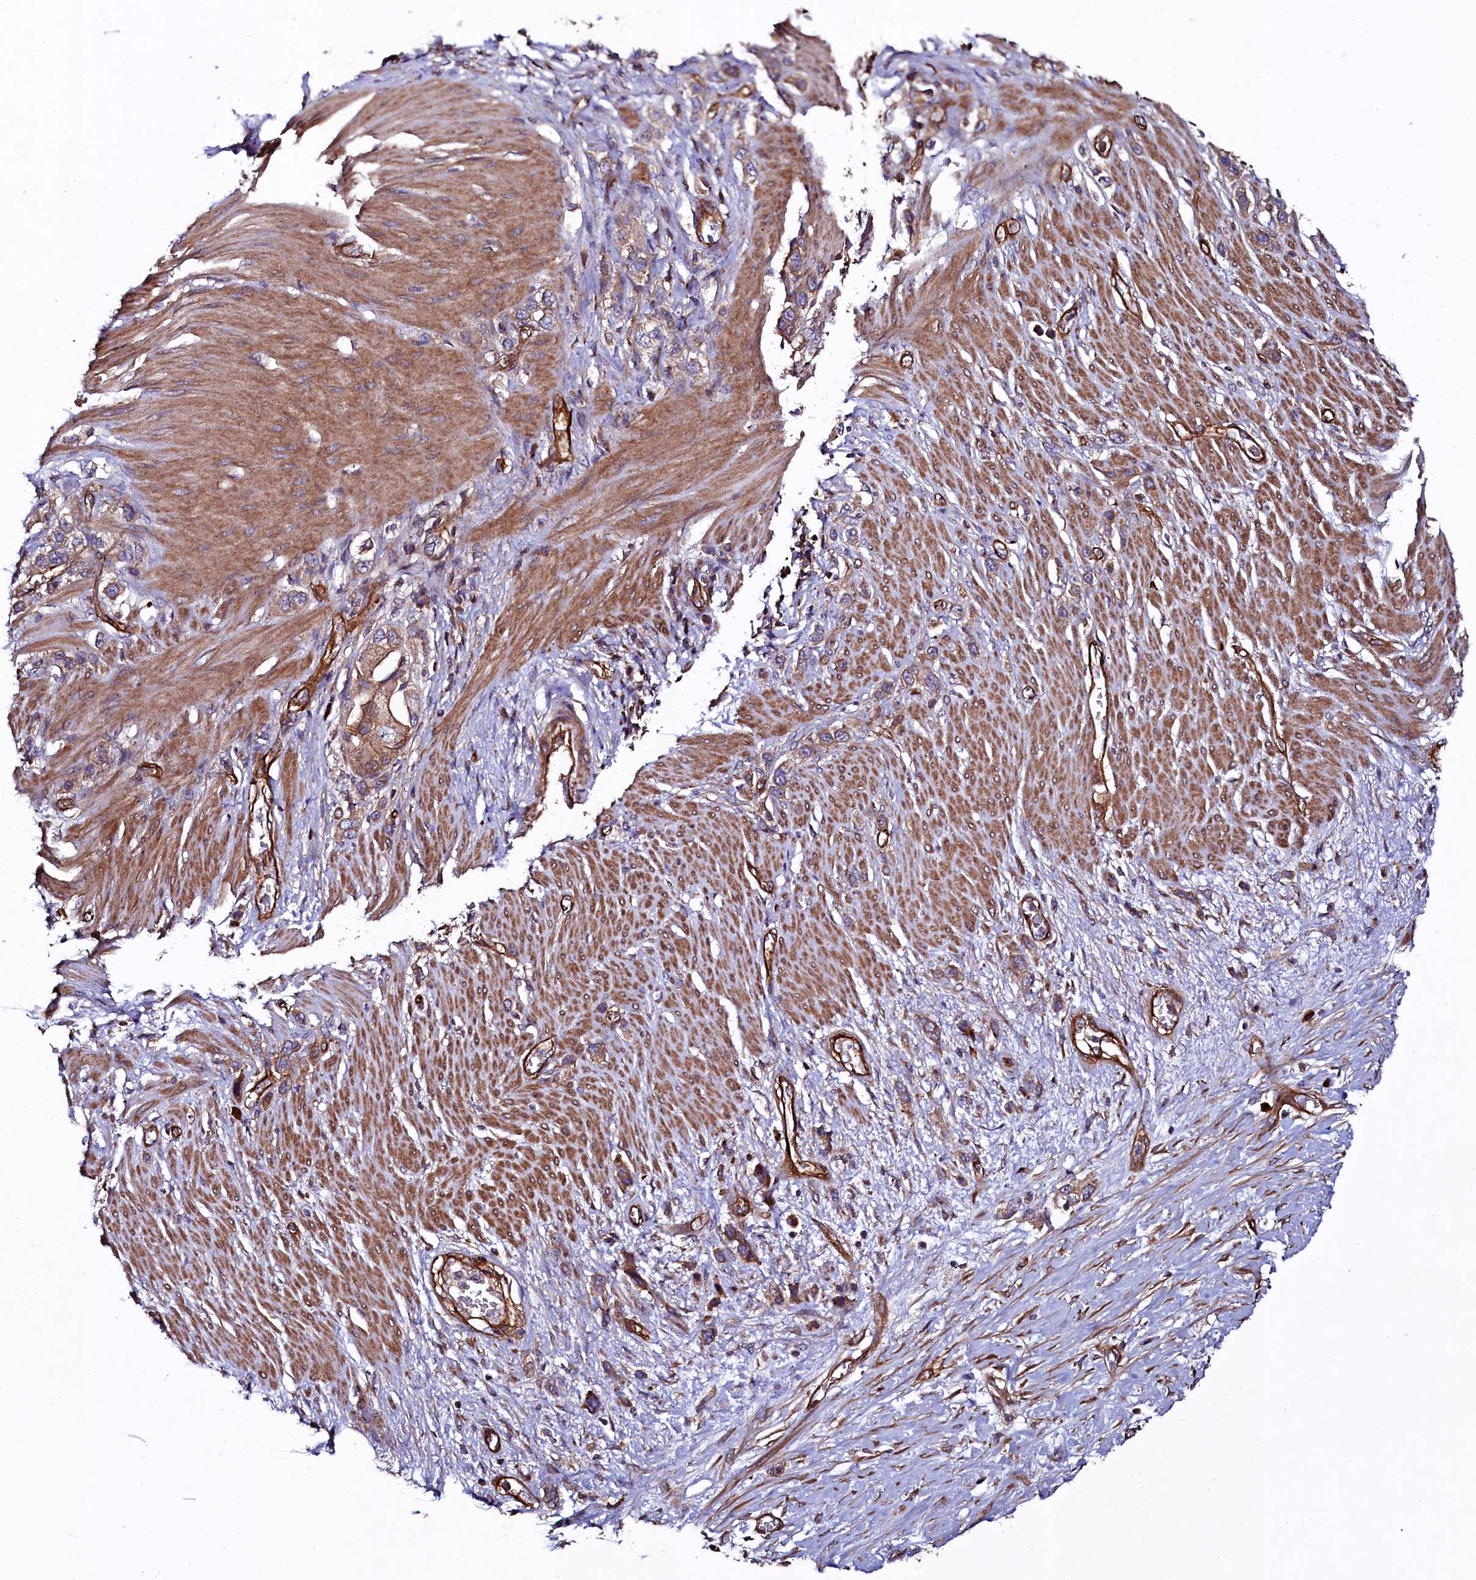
{"staining": {"intensity": "moderate", "quantity": ">75%", "location": "cytoplasmic/membranous"}, "tissue": "stomach cancer", "cell_type": "Tumor cells", "image_type": "cancer", "snomed": [{"axis": "morphology", "description": "Adenocarcinoma, NOS"}, {"axis": "morphology", "description": "Adenocarcinoma, High grade"}, {"axis": "topography", "description": "Stomach, upper"}, {"axis": "topography", "description": "Stomach, lower"}], "caption": "Protein analysis of stomach cancer (adenocarcinoma (high-grade)) tissue reveals moderate cytoplasmic/membranous positivity in approximately >75% of tumor cells.", "gene": "USPL1", "patient": {"sex": "female", "age": 65}}